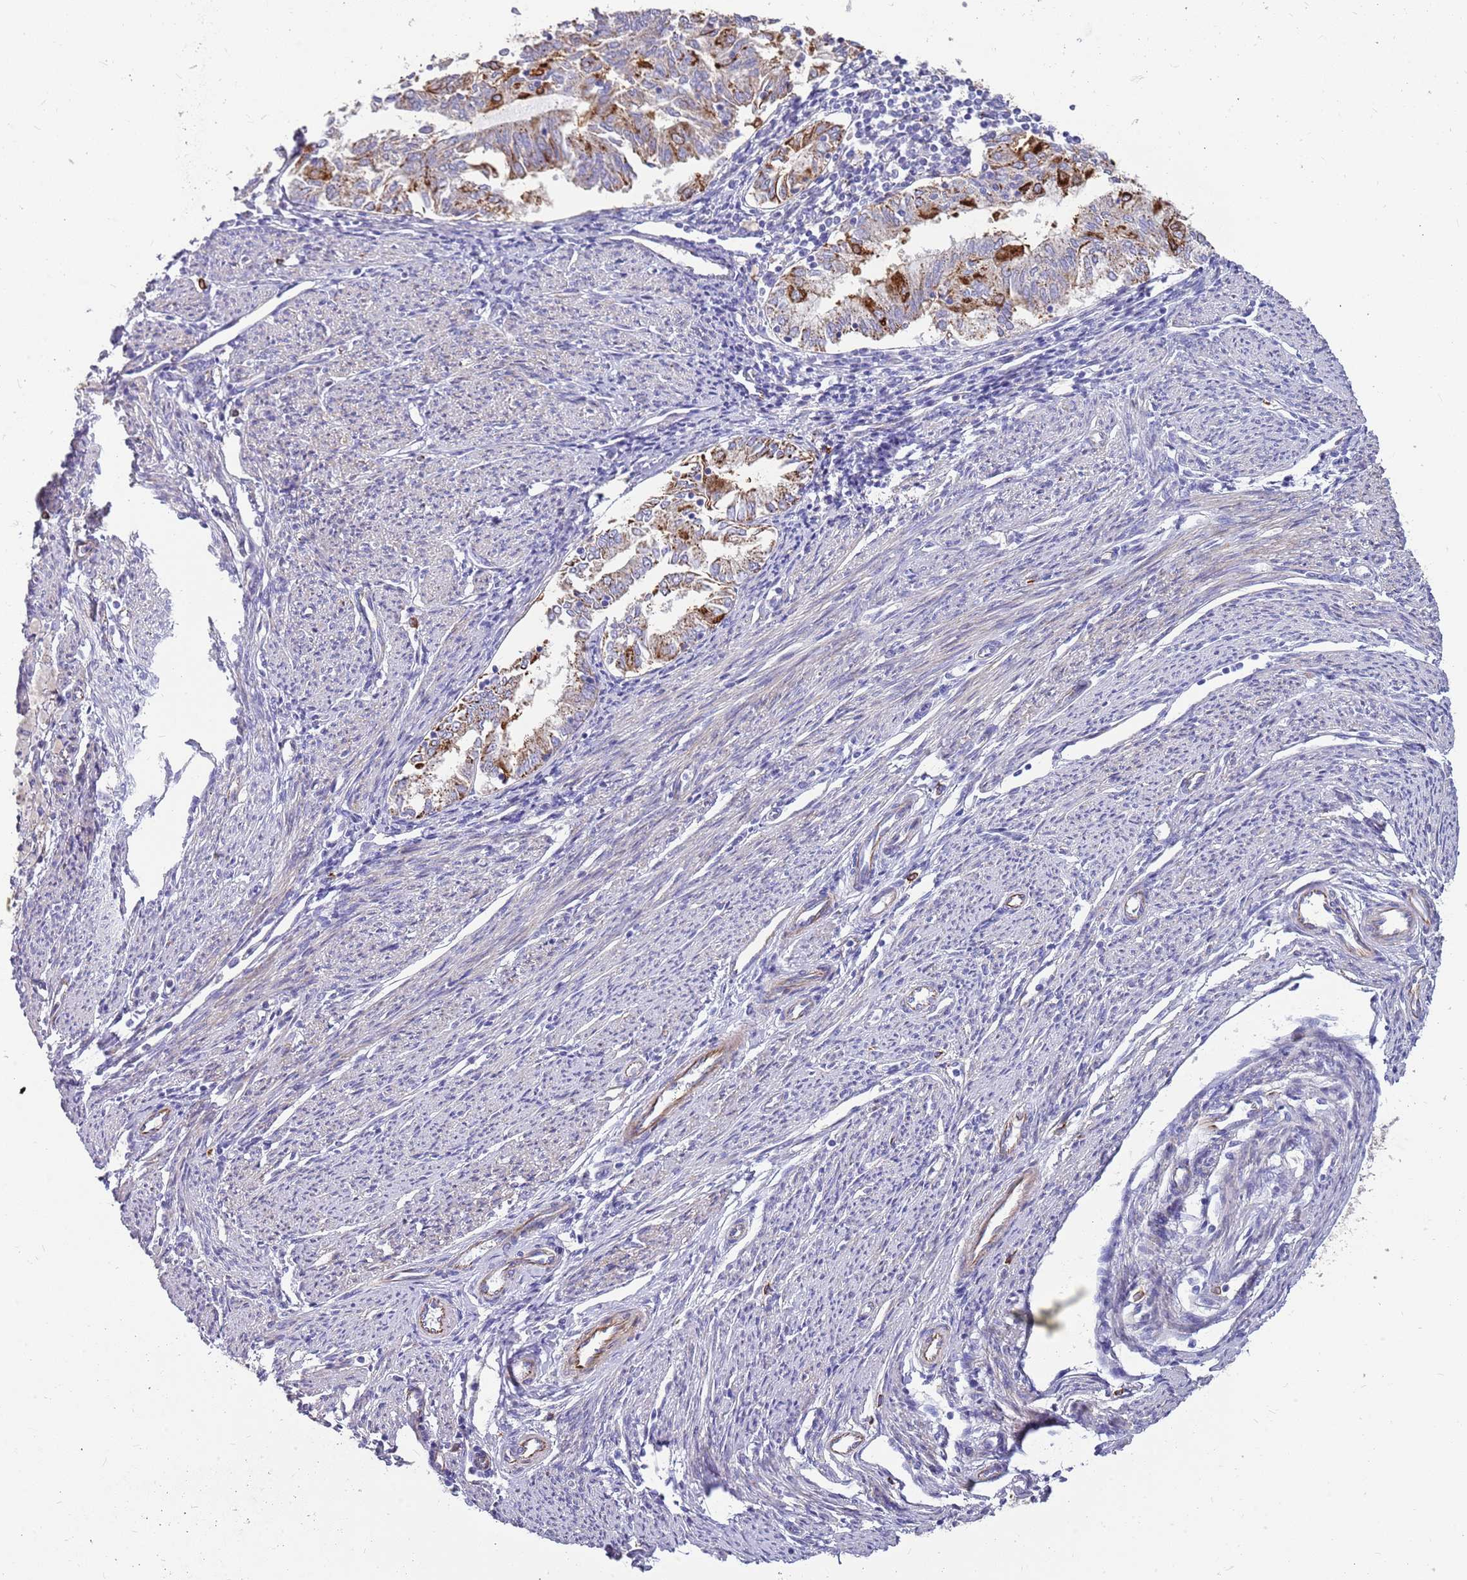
{"staining": {"intensity": "strong", "quantity": "<25%", "location": "cytoplasmic/membranous"}, "tissue": "endometrial cancer", "cell_type": "Tumor cells", "image_type": "cancer", "snomed": [{"axis": "morphology", "description": "Adenocarcinoma, NOS"}, {"axis": "topography", "description": "Endometrium"}], "caption": "An image of human endometrial adenocarcinoma stained for a protein exhibits strong cytoplasmic/membranous brown staining in tumor cells.", "gene": "ZDHHC1", "patient": {"sex": "female", "age": 79}}